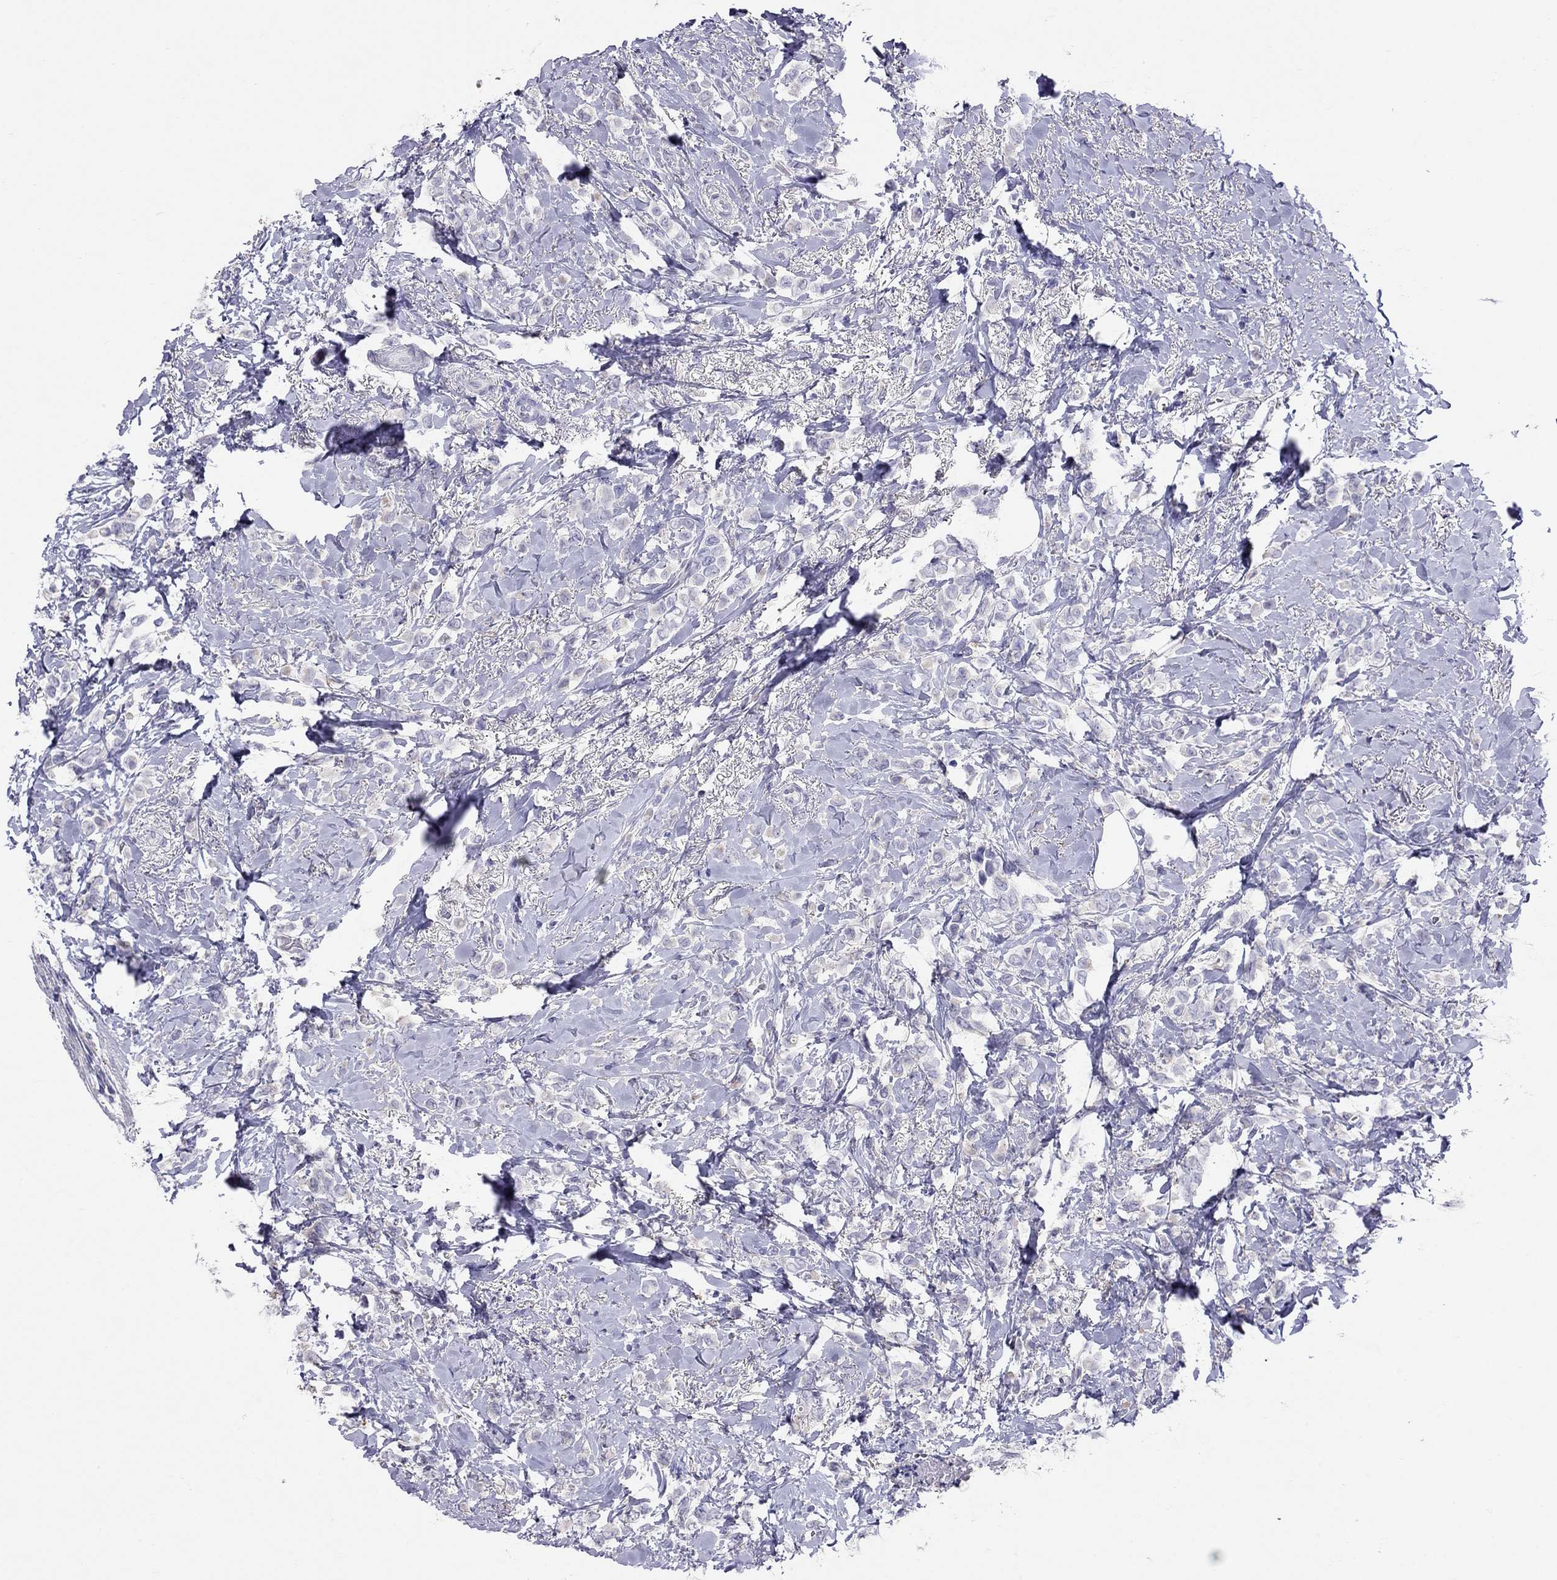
{"staining": {"intensity": "negative", "quantity": "none", "location": "none"}, "tissue": "breast cancer", "cell_type": "Tumor cells", "image_type": "cancer", "snomed": [{"axis": "morphology", "description": "Lobular carcinoma"}, {"axis": "topography", "description": "Breast"}], "caption": "An IHC photomicrograph of breast lobular carcinoma is shown. There is no staining in tumor cells of breast lobular carcinoma.", "gene": "MAGEB4", "patient": {"sex": "female", "age": 66}}